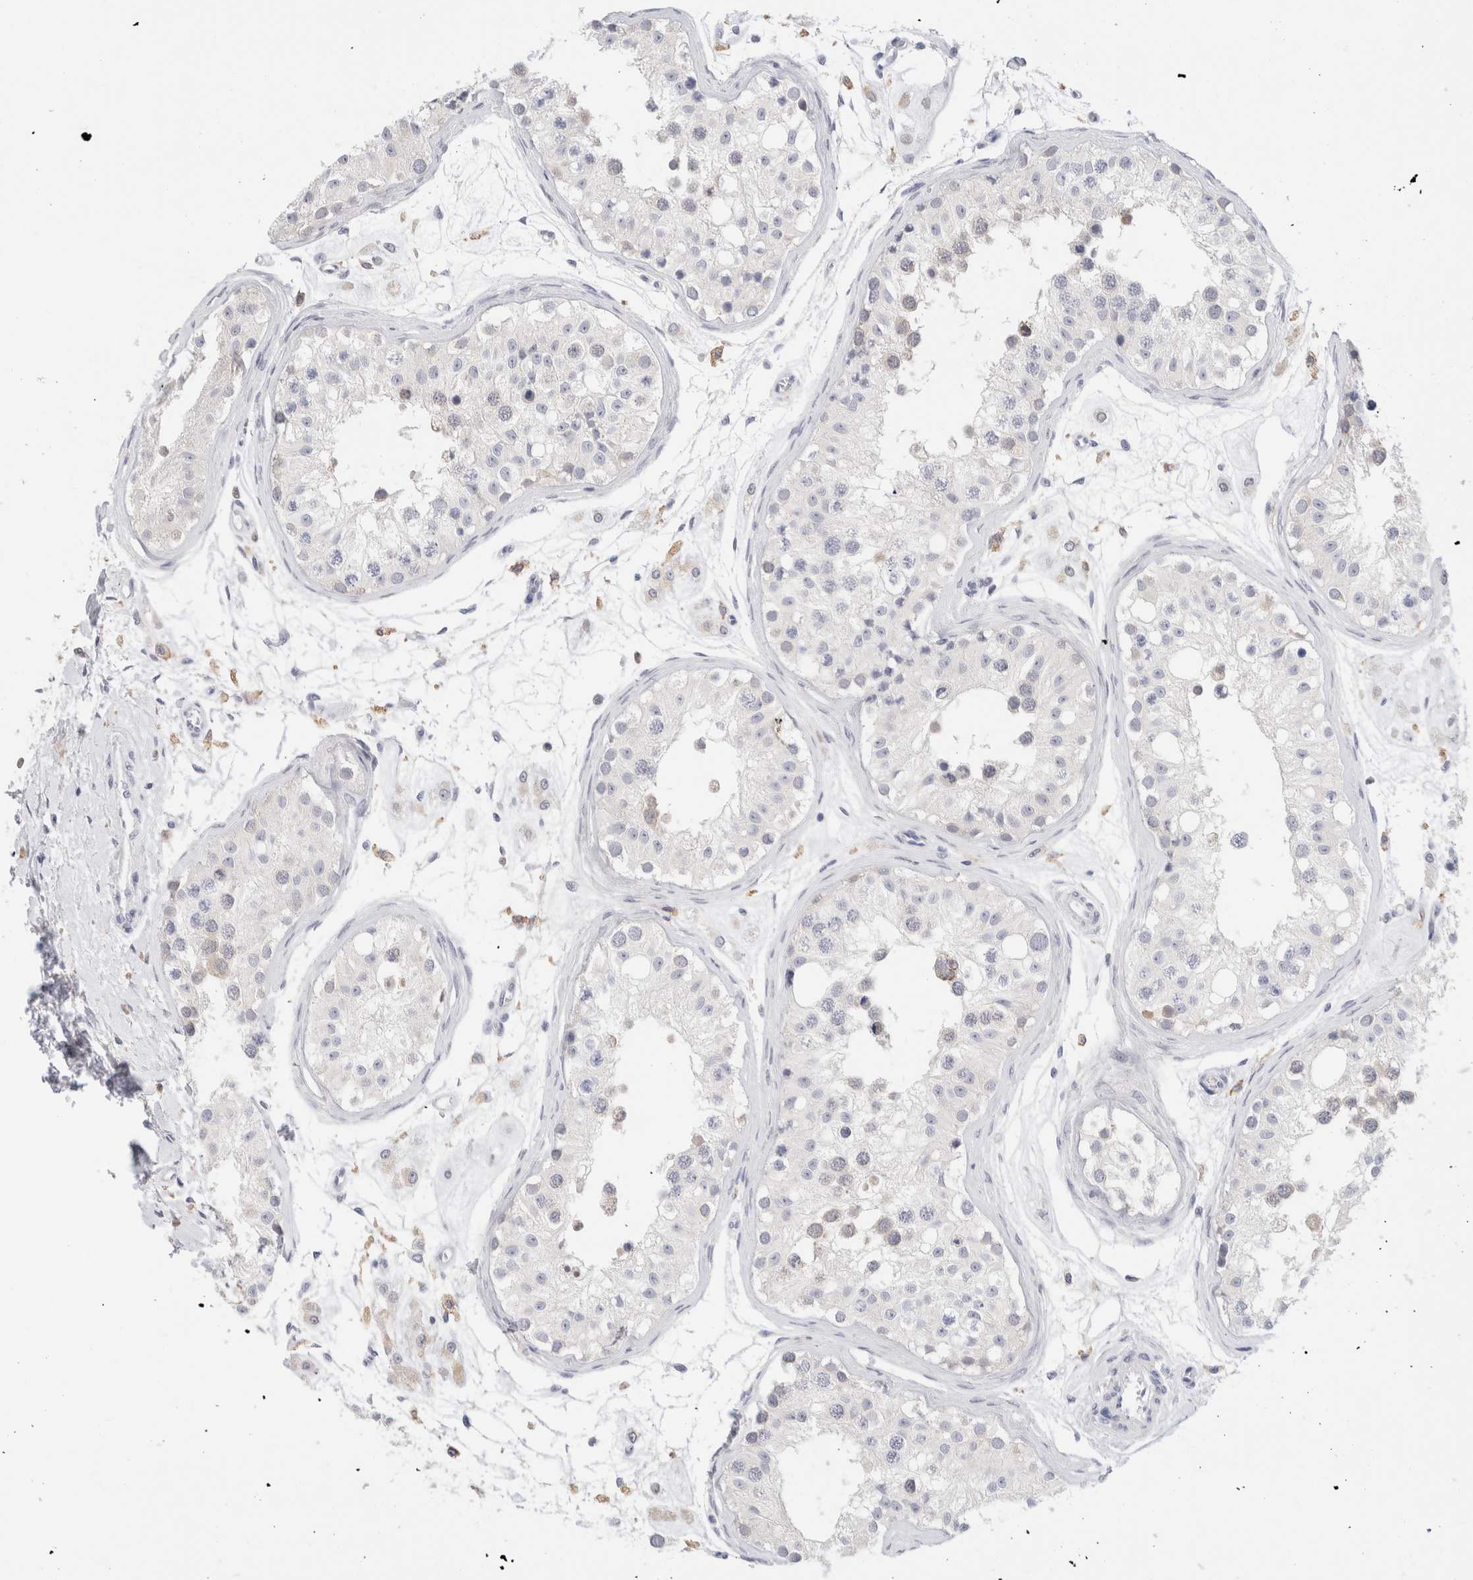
{"staining": {"intensity": "moderate", "quantity": "<25%", "location": "cytoplasmic/membranous"}, "tissue": "testis", "cell_type": "Cells in seminiferous ducts", "image_type": "normal", "snomed": [{"axis": "morphology", "description": "Normal tissue, NOS"}, {"axis": "morphology", "description": "Adenocarcinoma, metastatic, NOS"}, {"axis": "topography", "description": "Testis"}], "caption": "Cells in seminiferous ducts show low levels of moderate cytoplasmic/membranous staining in about <25% of cells in benign human testis. Ihc stains the protein in brown and the nuclei are stained blue.", "gene": "ADAM30", "patient": {"sex": "male", "age": 26}}